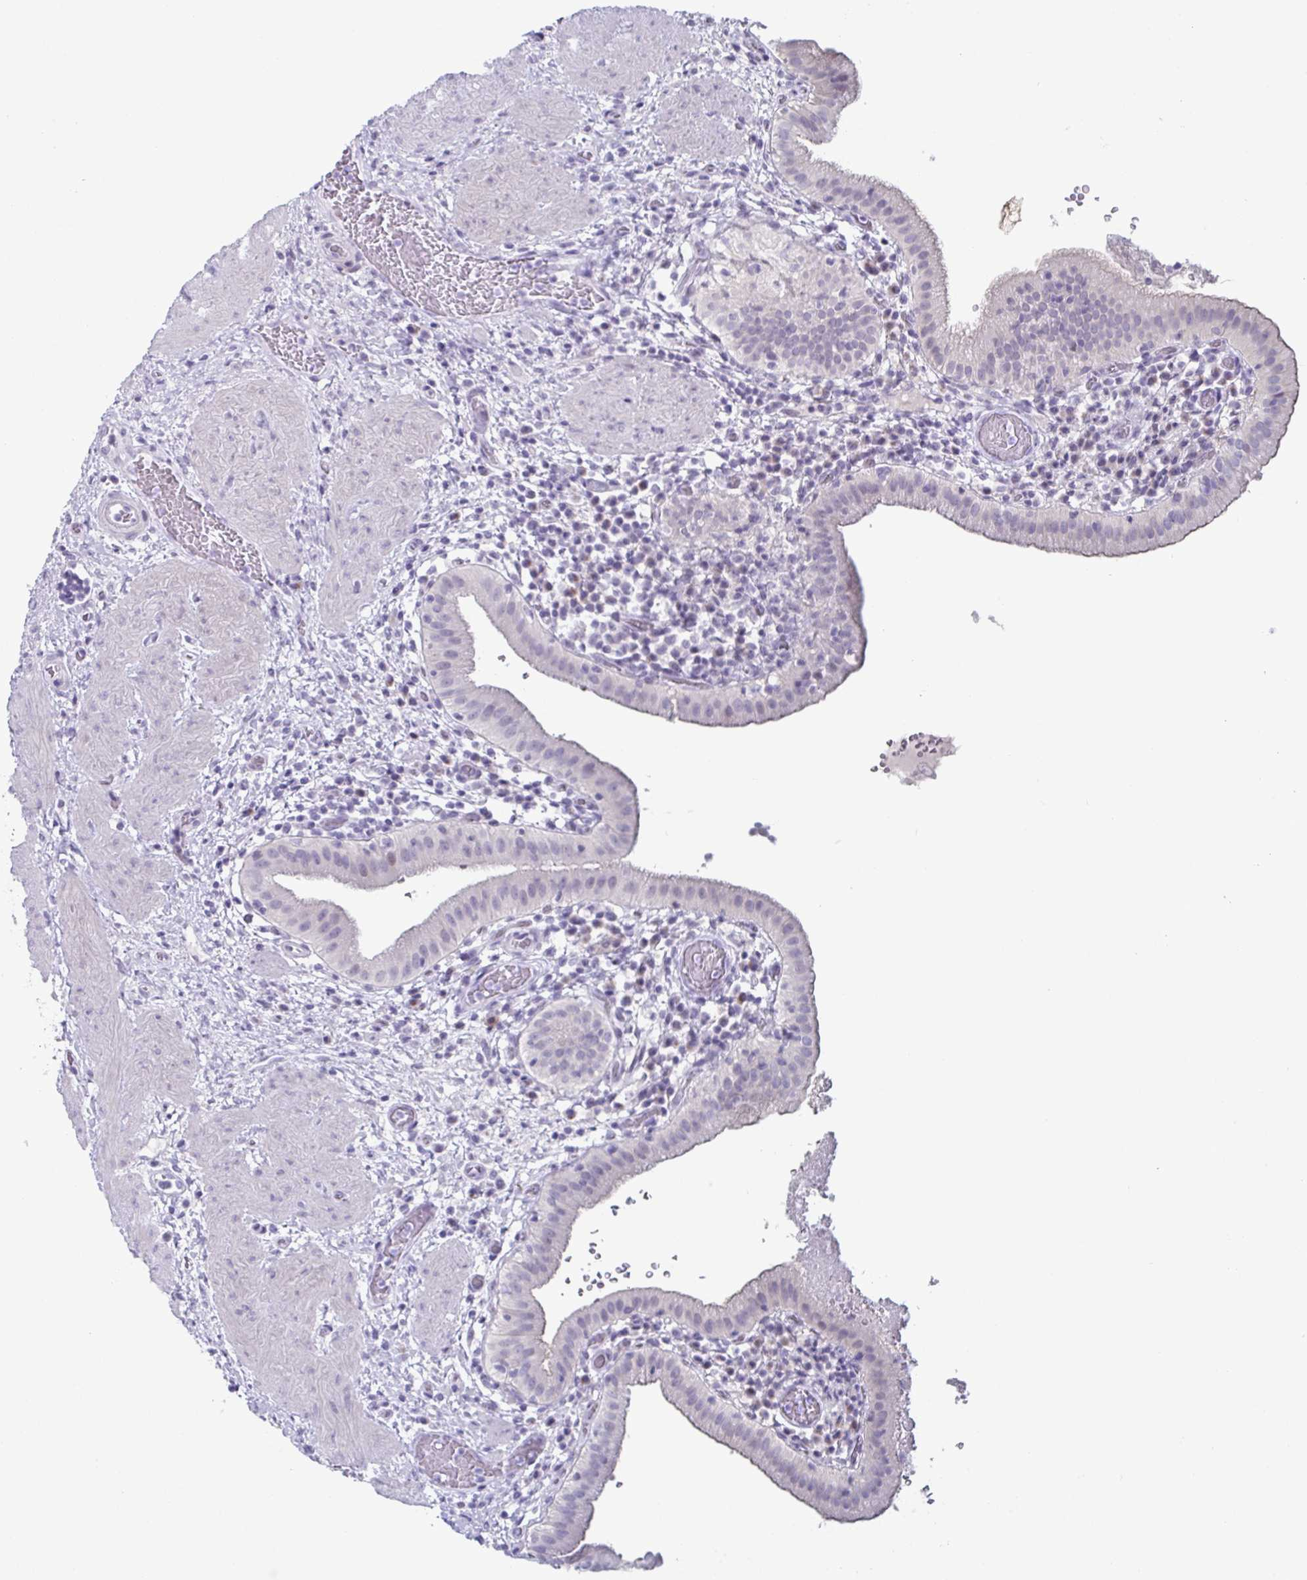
{"staining": {"intensity": "weak", "quantity": "<25%", "location": "cytoplasmic/membranous,nuclear"}, "tissue": "gallbladder", "cell_type": "Glandular cells", "image_type": "normal", "snomed": [{"axis": "morphology", "description": "Normal tissue, NOS"}, {"axis": "topography", "description": "Gallbladder"}], "caption": "DAB (3,3'-diaminobenzidine) immunohistochemical staining of normal human gallbladder exhibits no significant staining in glandular cells. (Brightfield microscopy of DAB IHC at high magnification).", "gene": "VSIG10L", "patient": {"sex": "male", "age": 26}}